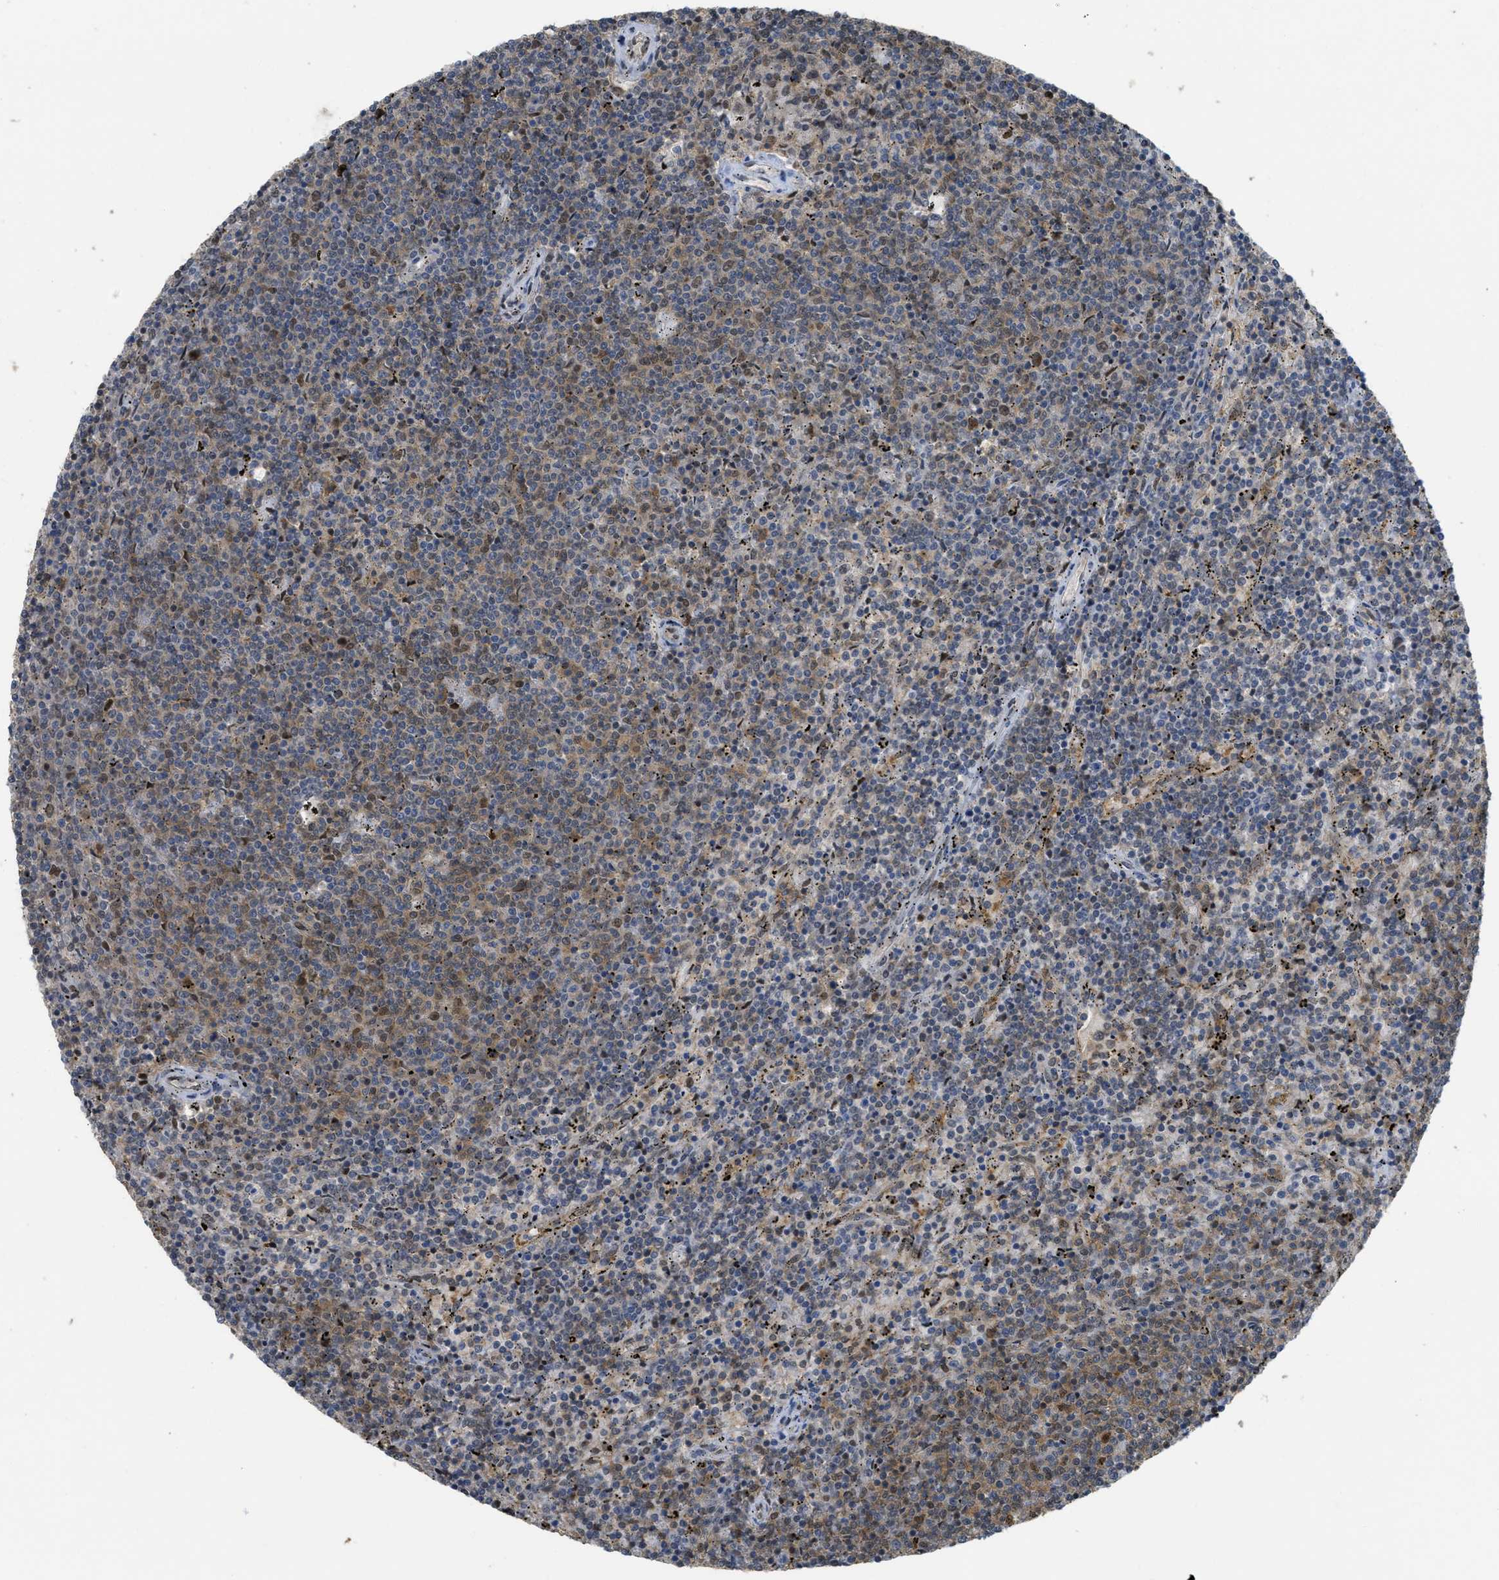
{"staining": {"intensity": "moderate", "quantity": "25%-75%", "location": "cytoplasmic/membranous,nuclear"}, "tissue": "lymphoma", "cell_type": "Tumor cells", "image_type": "cancer", "snomed": [{"axis": "morphology", "description": "Malignant lymphoma, non-Hodgkin's type, Low grade"}, {"axis": "topography", "description": "Spleen"}], "caption": "Lymphoma stained with a protein marker exhibits moderate staining in tumor cells.", "gene": "PSMC5", "patient": {"sex": "female", "age": 50}}